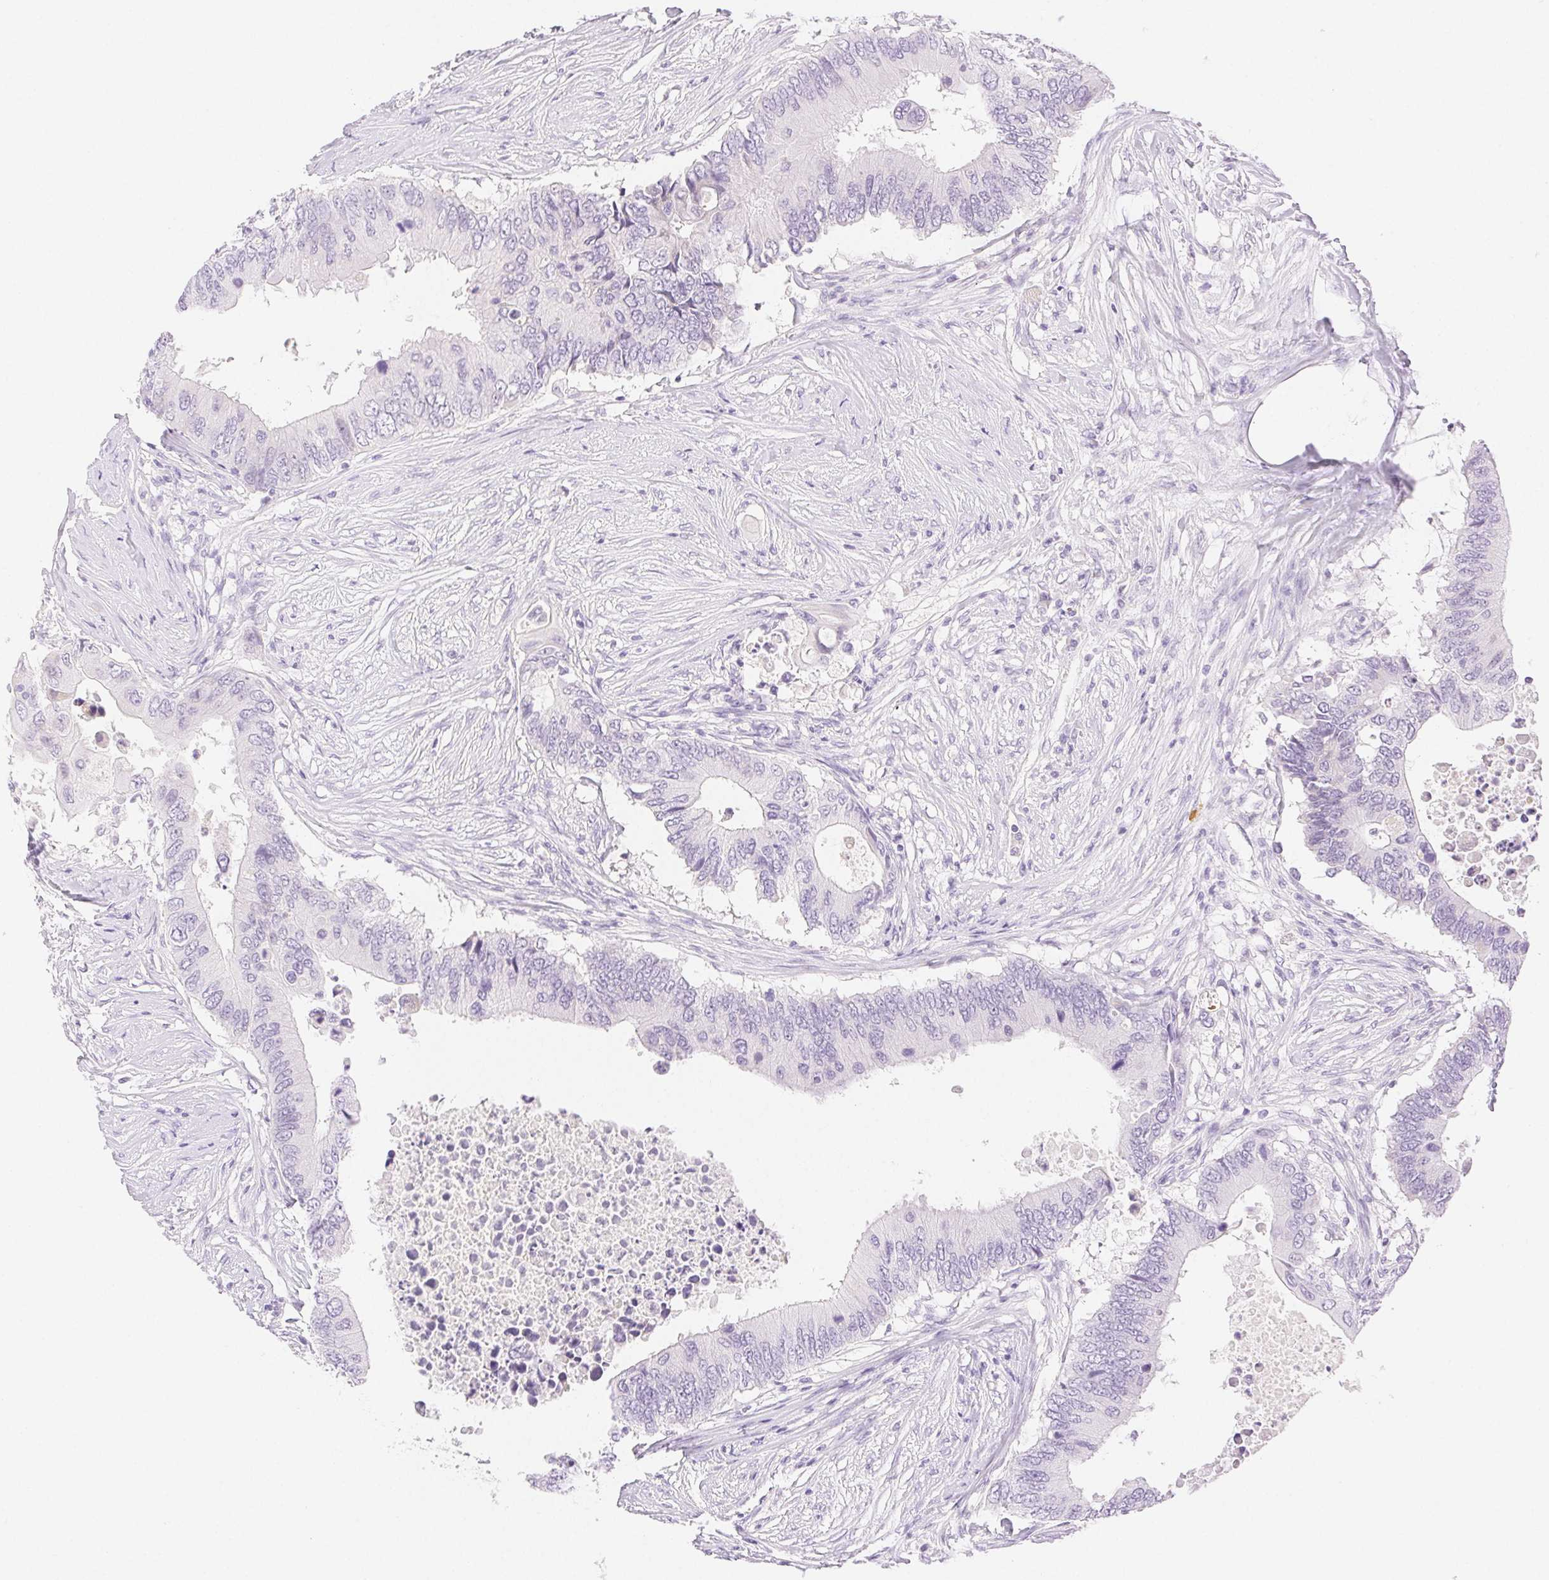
{"staining": {"intensity": "negative", "quantity": "none", "location": "none"}, "tissue": "colorectal cancer", "cell_type": "Tumor cells", "image_type": "cancer", "snomed": [{"axis": "morphology", "description": "Adenocarcinoma, NOS"}, {"axis": "topography", "description": "Colon"}], "caption": "This is an IHC image of human colorectal cancer (adenocarcinoma). There is no expression in tumor cells.", "gene": "SPACA4", "patient": {"sex": "male", "age": 71}}